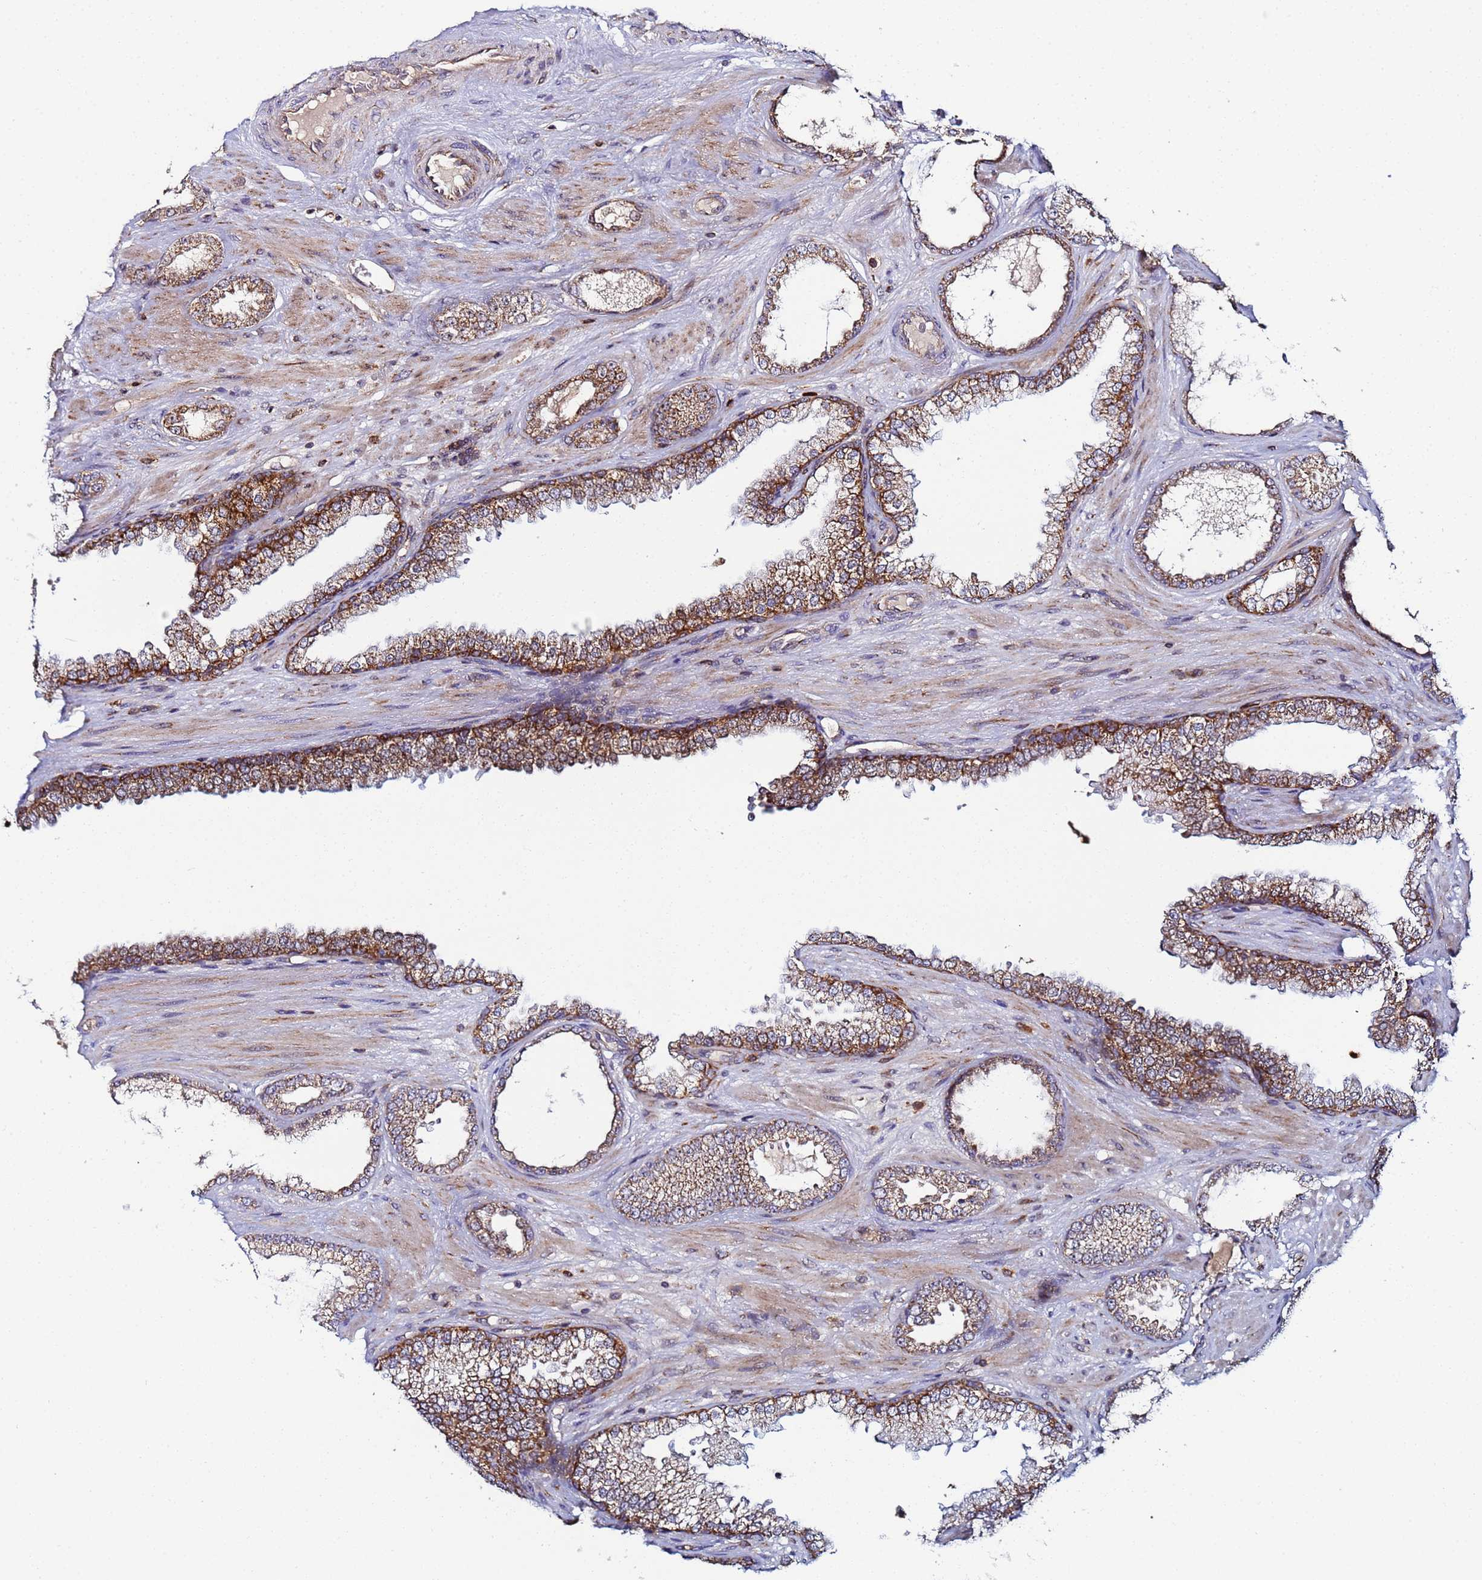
{"staining": {"intensity": "moderate", "quantity": ">75%", "location": "cytoplasmic/membranous"}, "tissue": "prostate cancer", "cell_type": "Tumor cells", "image_type": "cancer", "snomed": [{"axis": "morphology", "description": "Adenocarcinoma, Low grade"}, {"axis": "topography", "description": "Prostate"}], "caption": "The immunohistochemical stain labels moderate cytoplasmic/membranous staining in tumor cells of adenocarcinoma (low-grade) (prostate) tissue.", "gene": "CCDC127", "patient": {"sex": "male", "age": 57}}